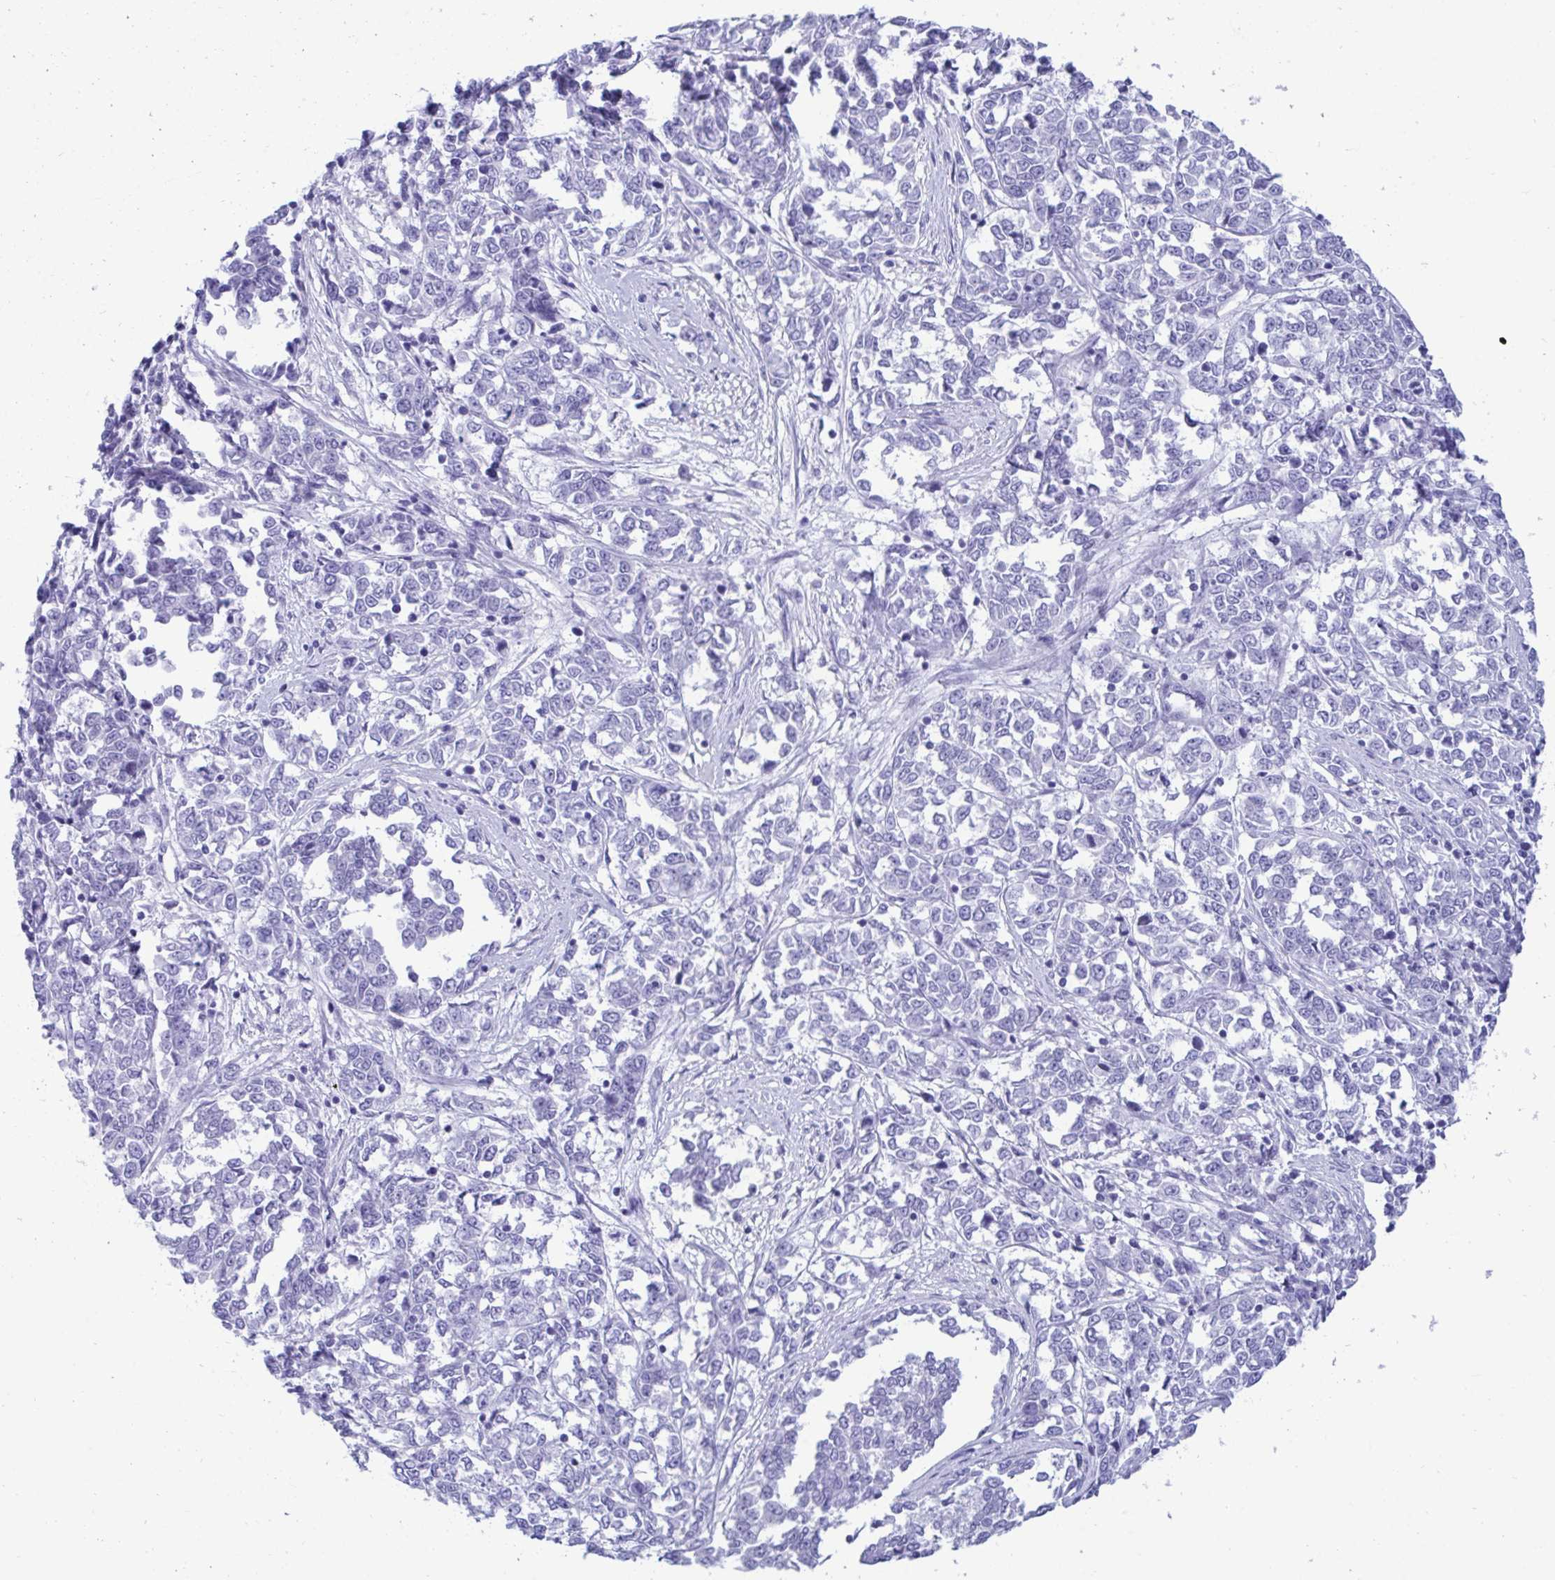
{"staining": {"intensity": "negative", "quantity": "none", "location": "none"}, "tissue": "melanoma", "cell_type": "Tumor cells", "image_type": "cancer", "snomed": [{"axis": "morphology", "description": "Malignant melanoma, NOS"}, {"axis": "topography", "description": "Skin"}], "caption": "IHC micrograph of neoplastic tissue: melanoma stained with DAB demonstrates no significant protein positivity in tumor cells.", "gene": "SHISA8", "patient": {"sex": "female", "age": 72}}